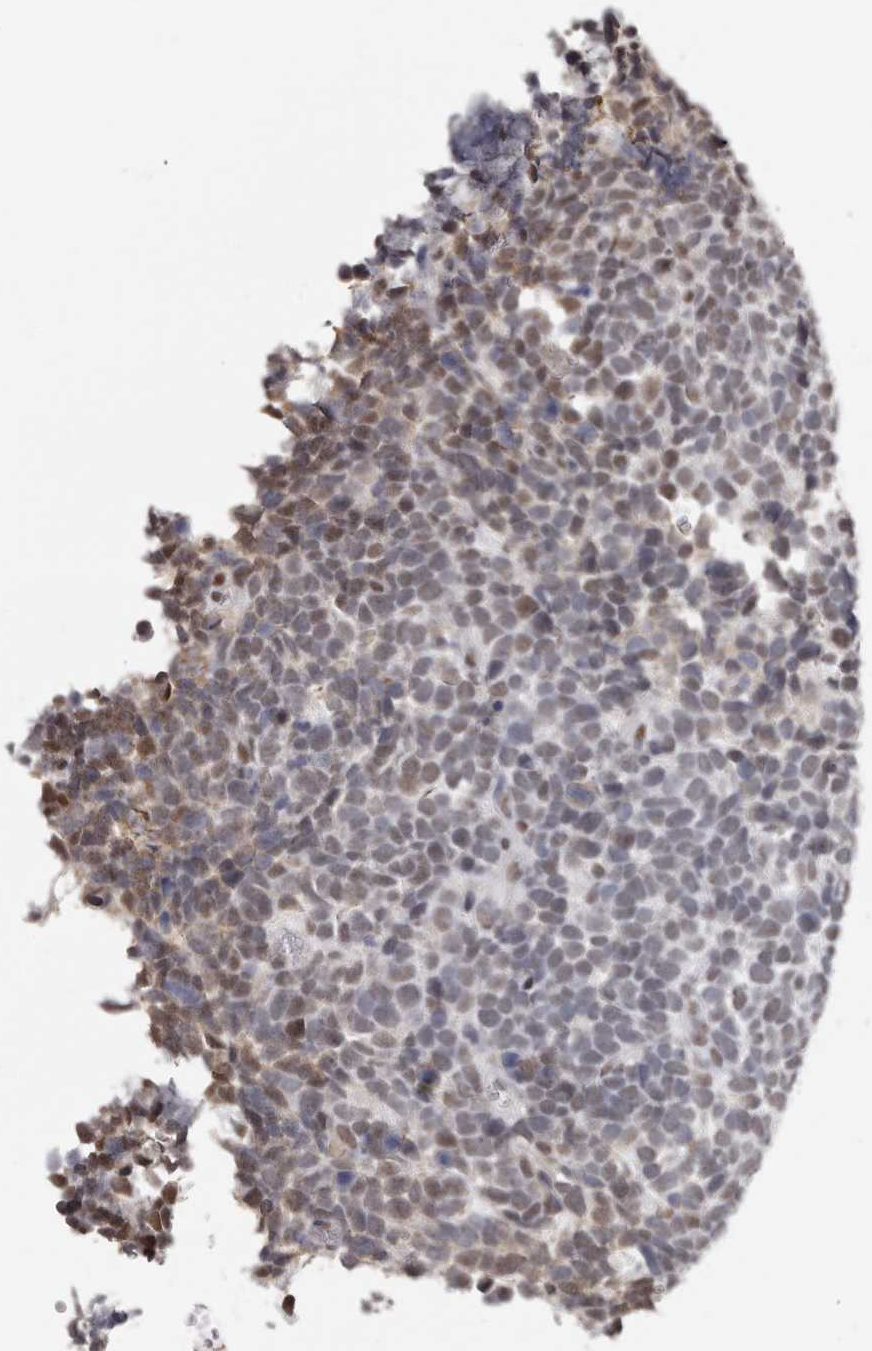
{"staining": {"intensity": "weak", "quantity": ">75%", "location": "nuclear"}, "tissue": "urothelial cancer", "cell_type": "Tumor cells", "image_type": "cancer", "snomed": [{"axis": "morphology", "description": "Urothelial carcinoma, High grade"}, {"axis": "topography", "description": "Urinary bladder"}], "caption": "This image reveals IHC staining of urothelial cancer, with low weak nuclear positivity in about >75% of tumor cells.", "gene": "SCAF4", "patient": {"sex": "female", "age": 82}}